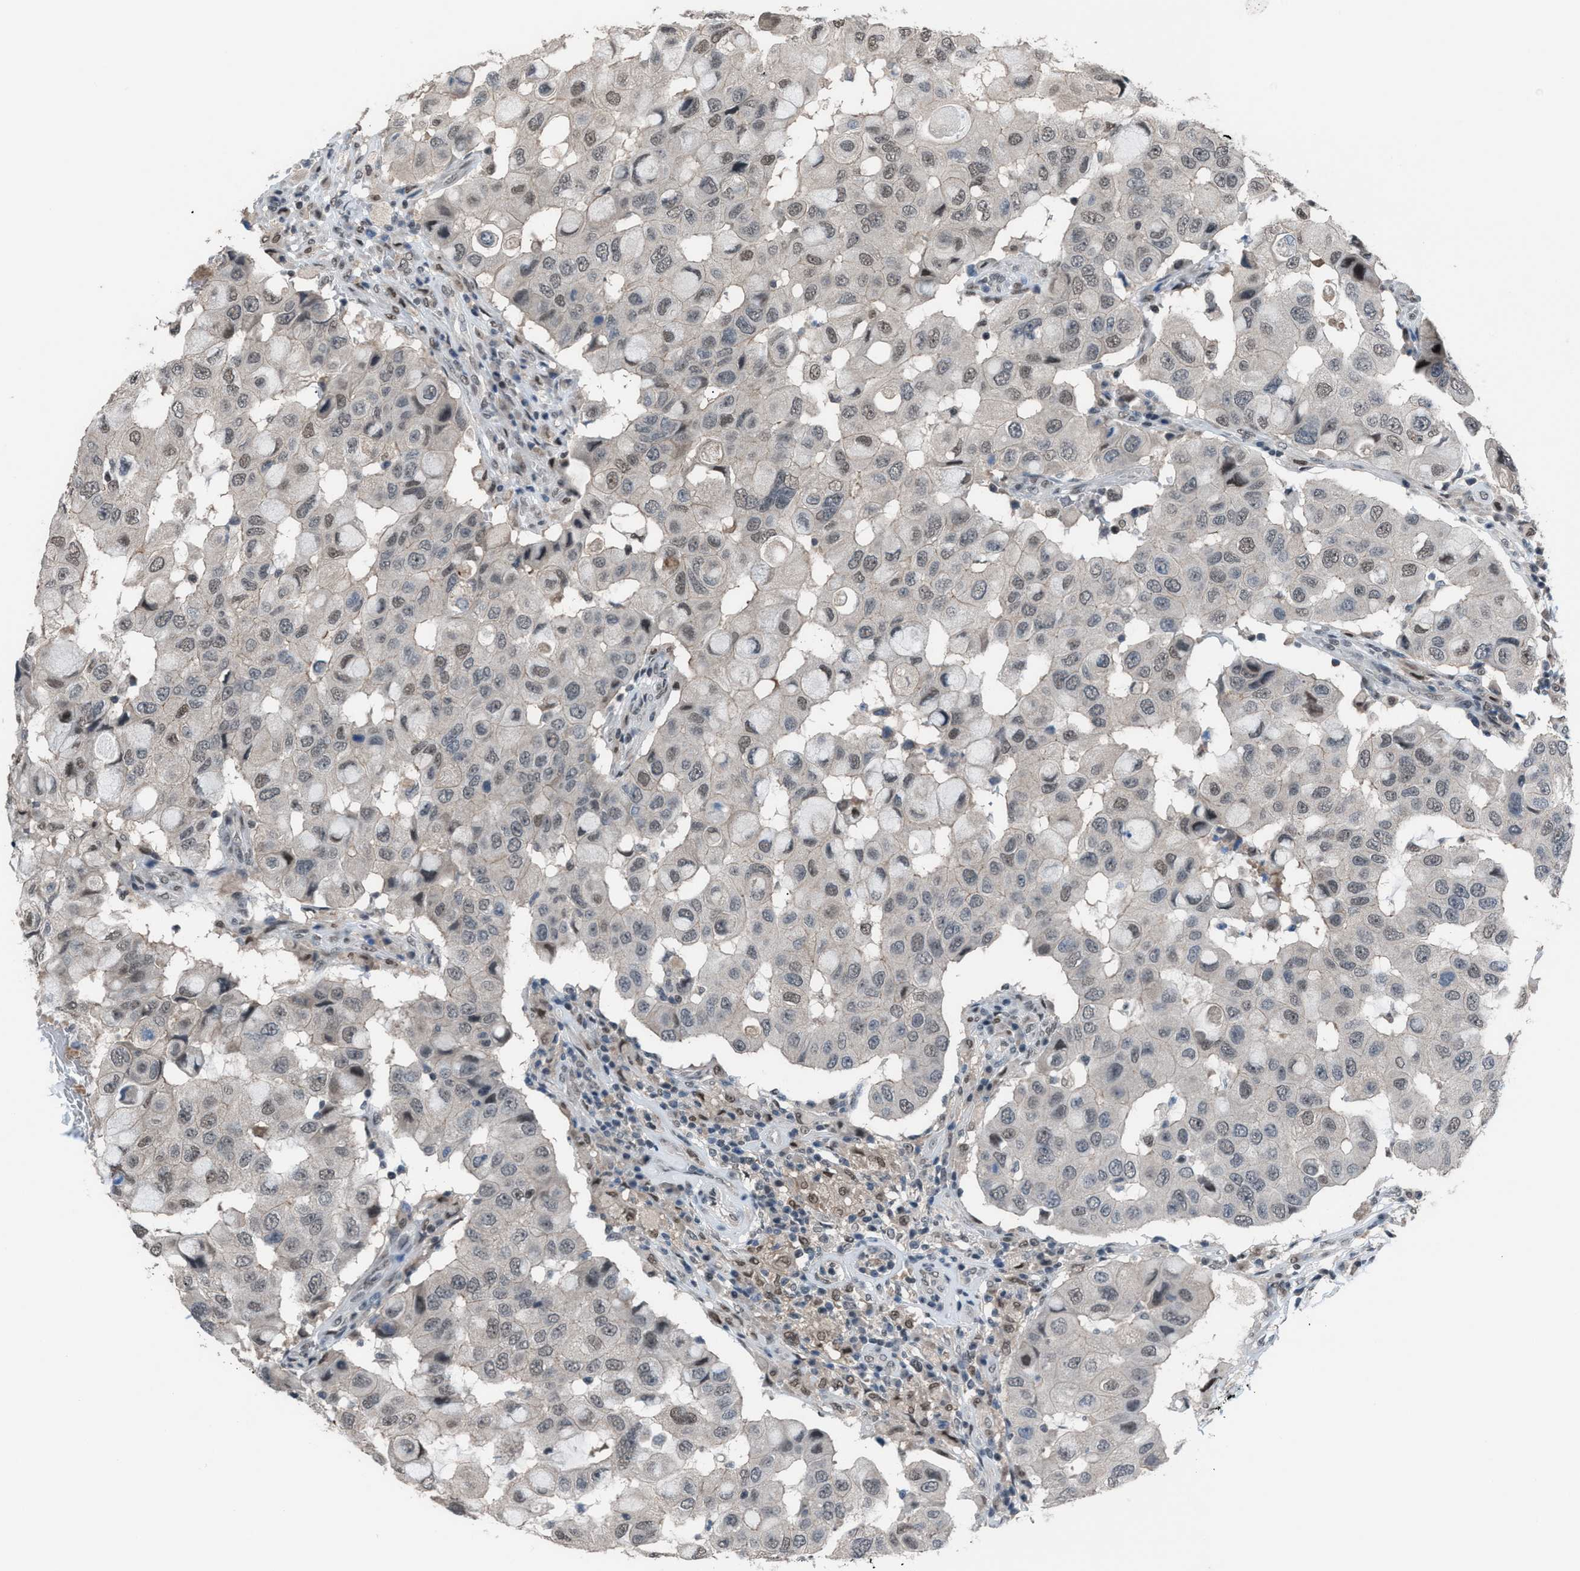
{"staining": {"intensity": "weak", "quantity": "25%-75%", "location": "nuclear"}, "tissue": "breast cancer", "cell_type": "Tumor cells", "image_type": "cancer", "snomed": [{"axis": "morphology", "description": "Duct carcinoma"}, {"axis": "topography", "description": "Breast"}], "caption": "Brown immunohistochemical staining in human breast invasive ductal carcinoma displays weak nuclear staining in about 25%-75% of tumor cells. The staining was performed using DAB (3,3'-diaminobenzidine) to visualize the protein expression in brown, while the nuclei were stained in blue with hematoxylin (Magnification: 20x).", "gene": "ZNF276", "patient": {"sex": "female", "age": 27}}